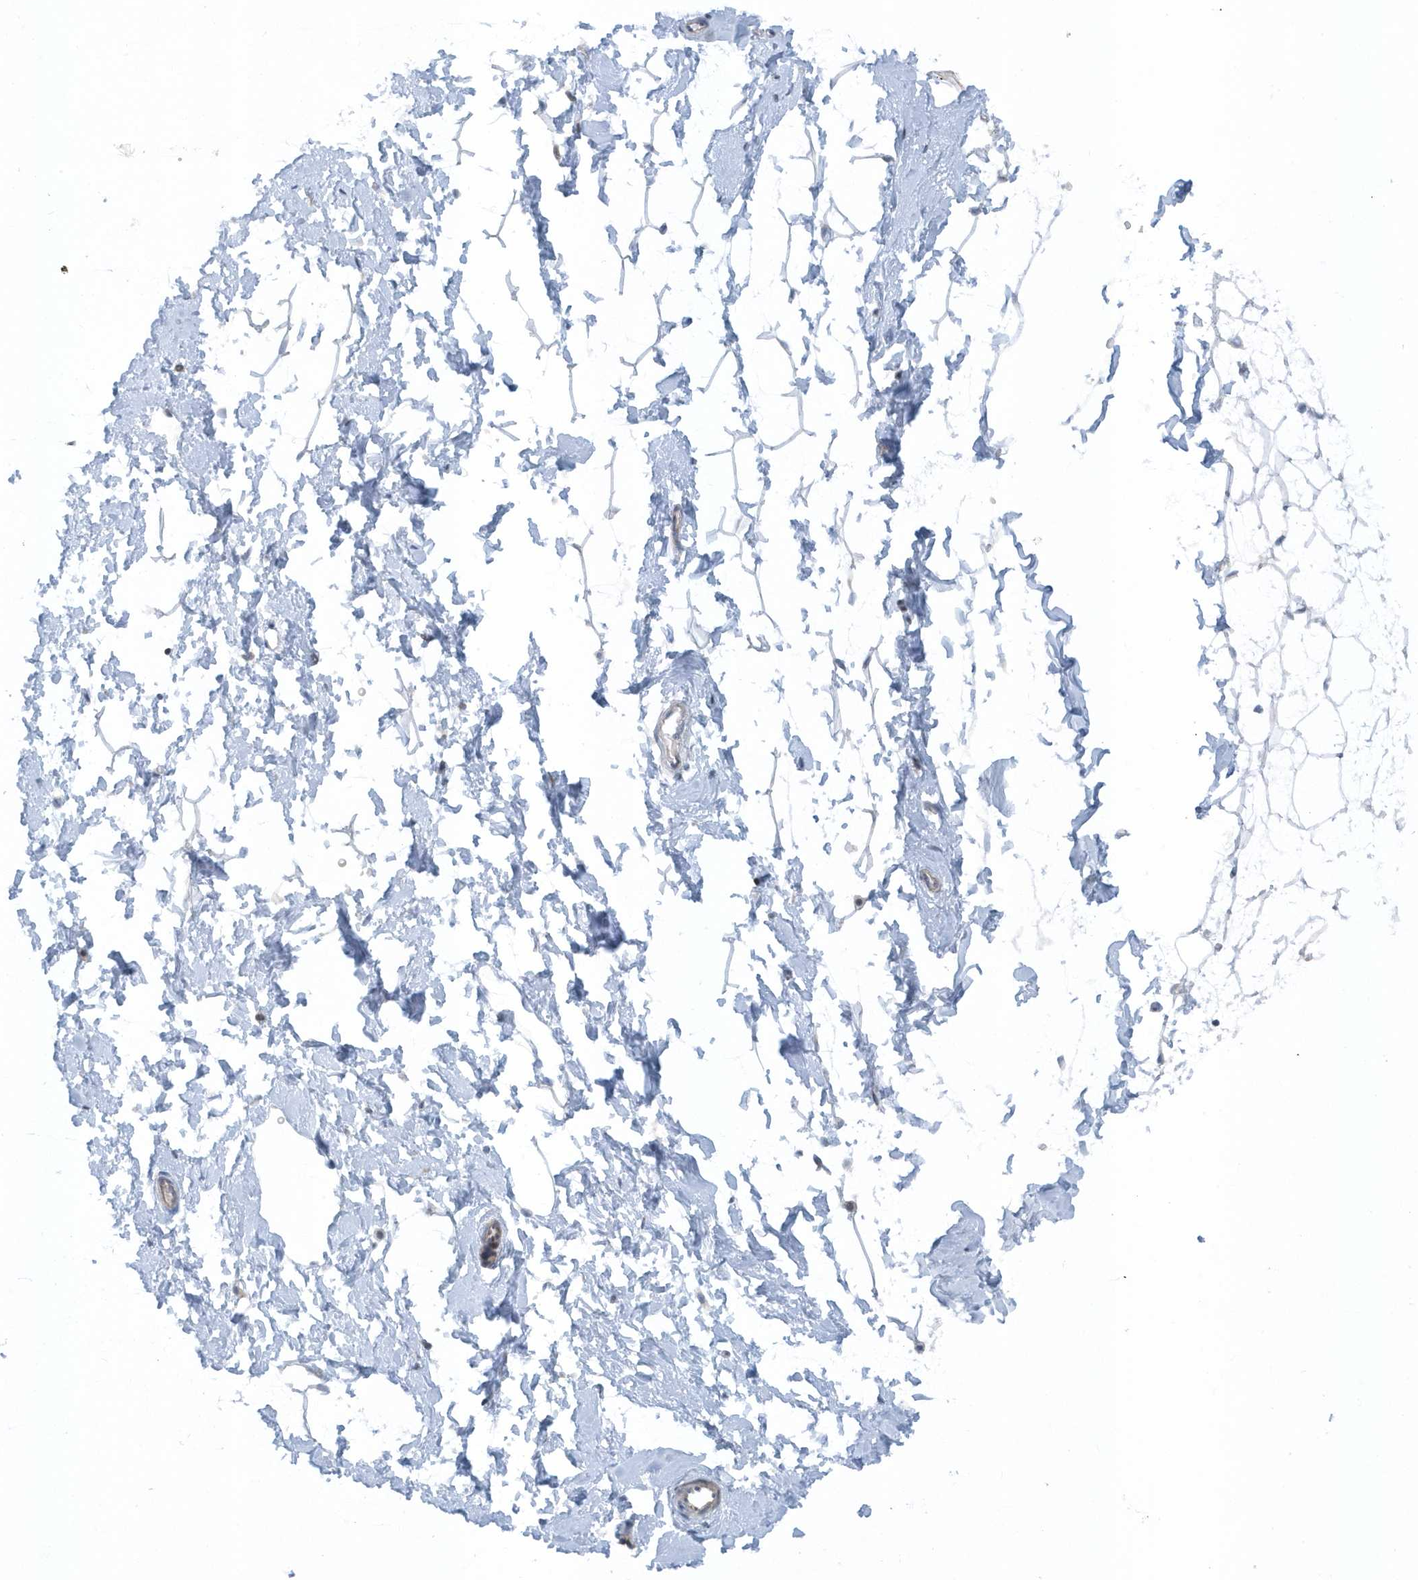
{"staining": {"intensity": "negative", "quantity": "none", "location": "none"}, "tissue": "adipose tissue", "cell_type": "Adipocytes", "image_type": "normal", "snomed": [{"axis": "morphology", "description": "Normal tissue, NOS"}, {"axis": "topography", "description": "Breast"}], "caption": "Adipocytes are negative for protein expression in normal human adipose tissue. The staining is performed using DAB brown chromogen with nuclei counter-stained in using hematoxylin.", "gene": "CACNB2", "patient": {"sex": "female", "age": 23}}